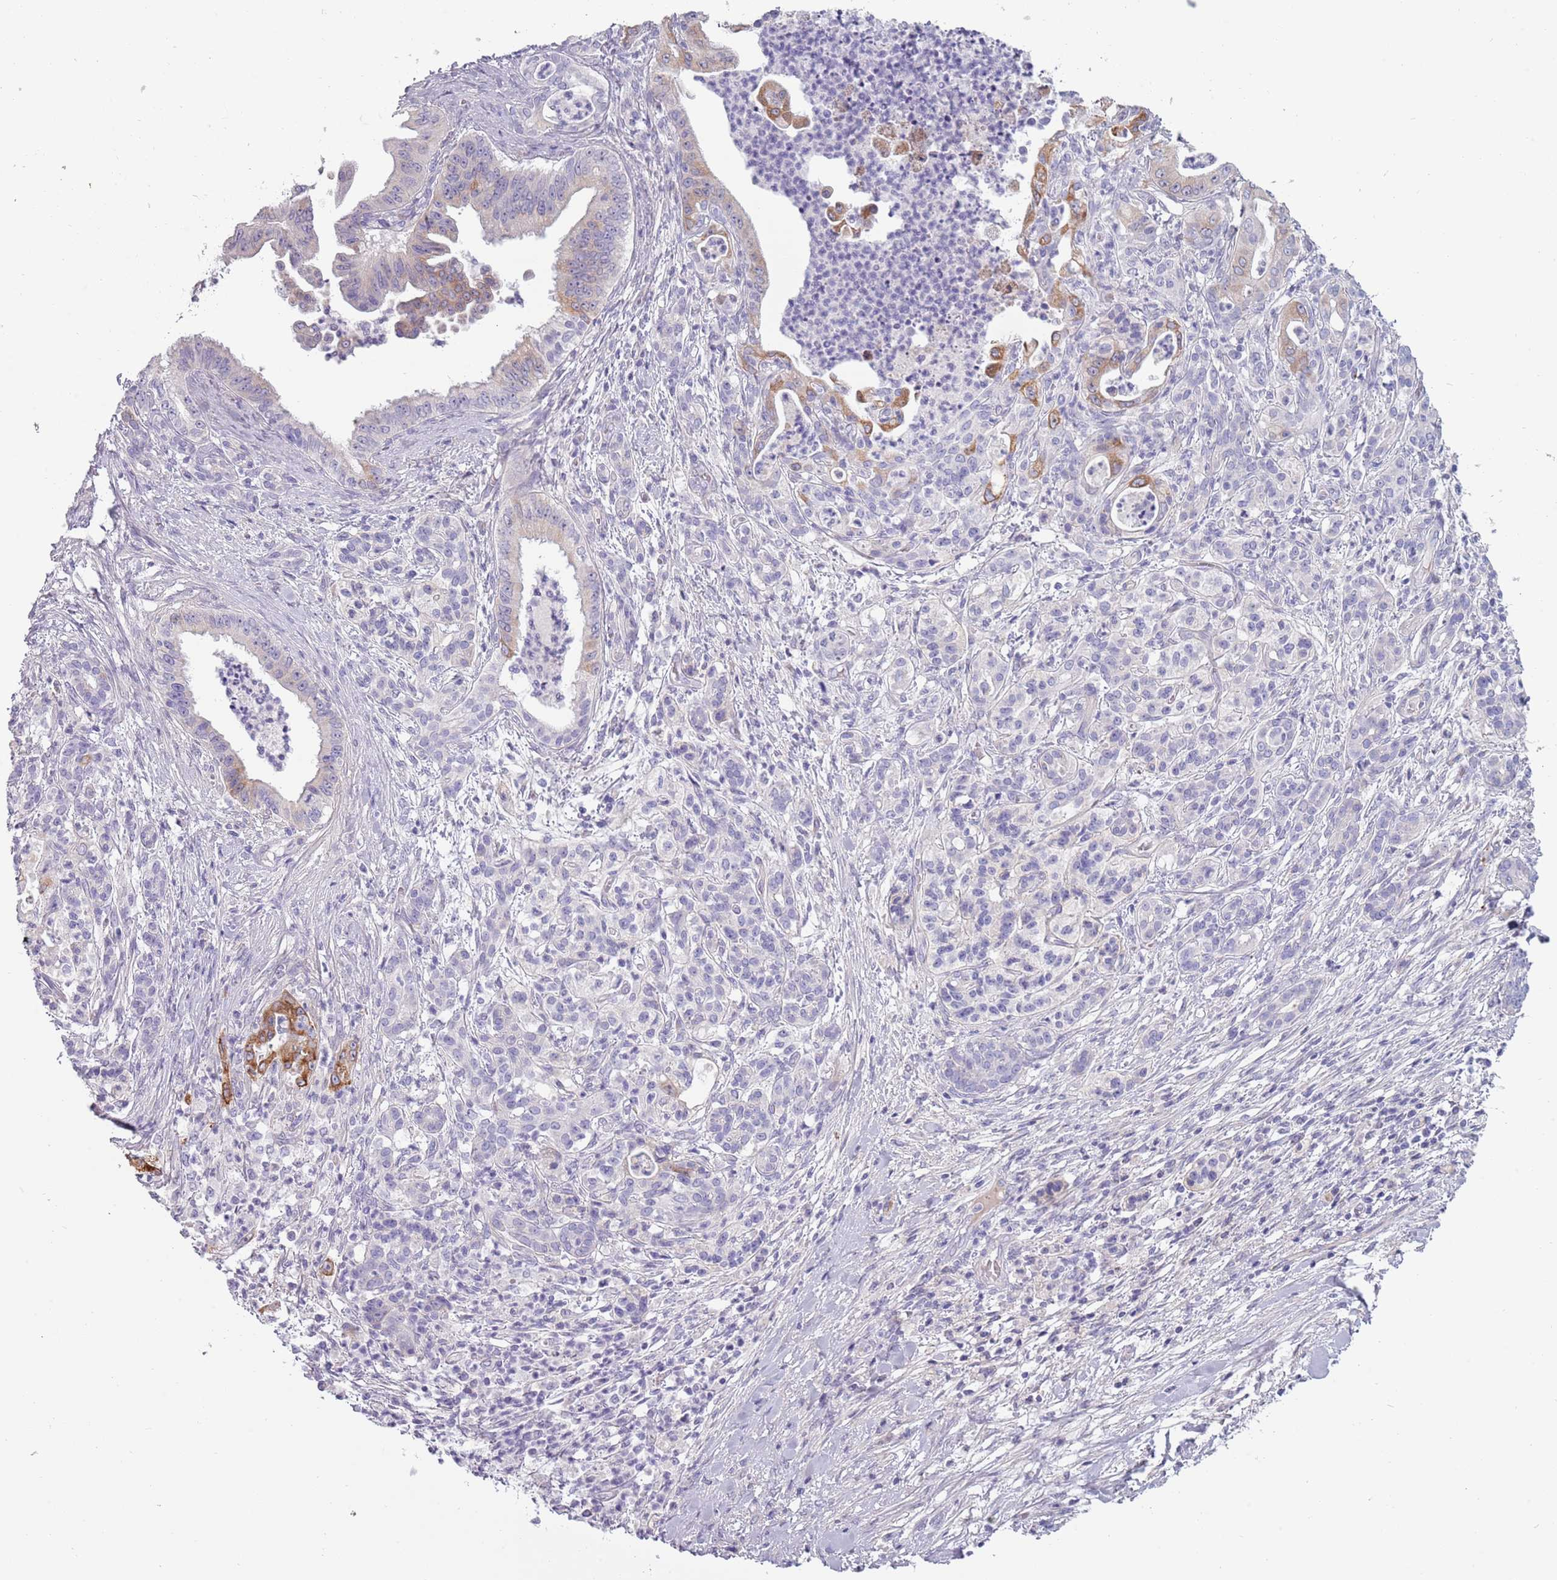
{"staining": {"intensity": "moderate", "quantity": "<25%", "location": "cytoplasmic/membranous"}, "tissue": "pancreatic cancer", "cell_type": "Tumor cells", "image_type": "cancer", "snomed": [{"axis": "morphology", "description": "Adenocarcinoma, NOS"}, {"axis": "topography", "description": "Pancreas"}], "caption": "About <25% of tumor cells in human adenocarcinoma (pancreatic) reveal moderate cytoplasmic/membranous protein positivity as visualized by brown immunohistochemical staining.", "gene": "TNFRSF6B", "patient": {"sex": "male", "age": 58}}